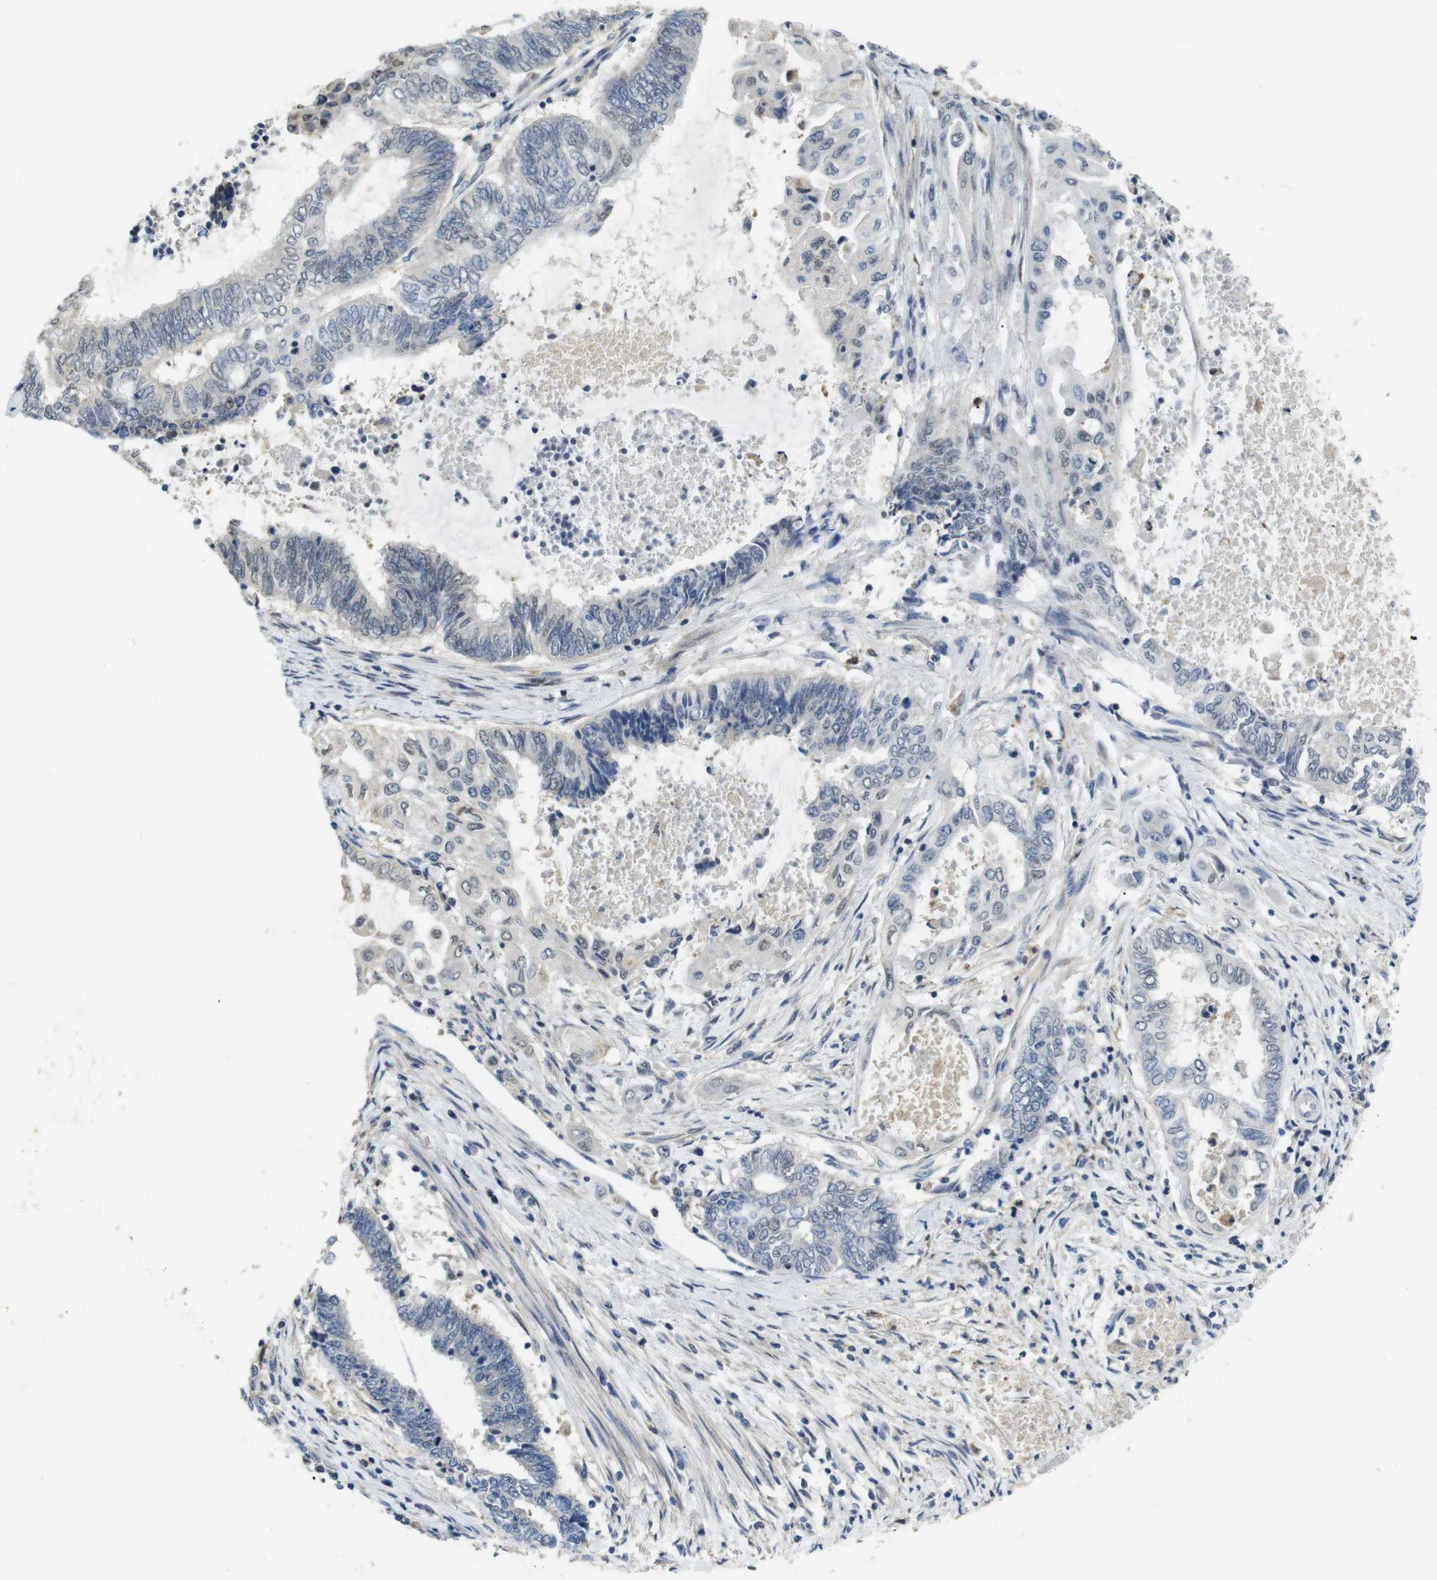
{"staining": {"intensity": "weak", "quantity": "<25%", "location": "nuclear"}, "tissue": "endometrial cancer", "cell_type": "Tumor cells", "image_type": "cancer", "snomed": [{"axis": "morphology", "description": "Adenocarcinoma, NOS"}, {"axis": "topography", "description": "Uterus"}, {"axis": "topography", "description": "Endometrium"}], "caption": "Immunohistochemical staining of endometrial adenocarcinoma displays no significant positivity in tumor cells.", "gene": "FNTA", "patient": {"sex": "female", "age": 70}}